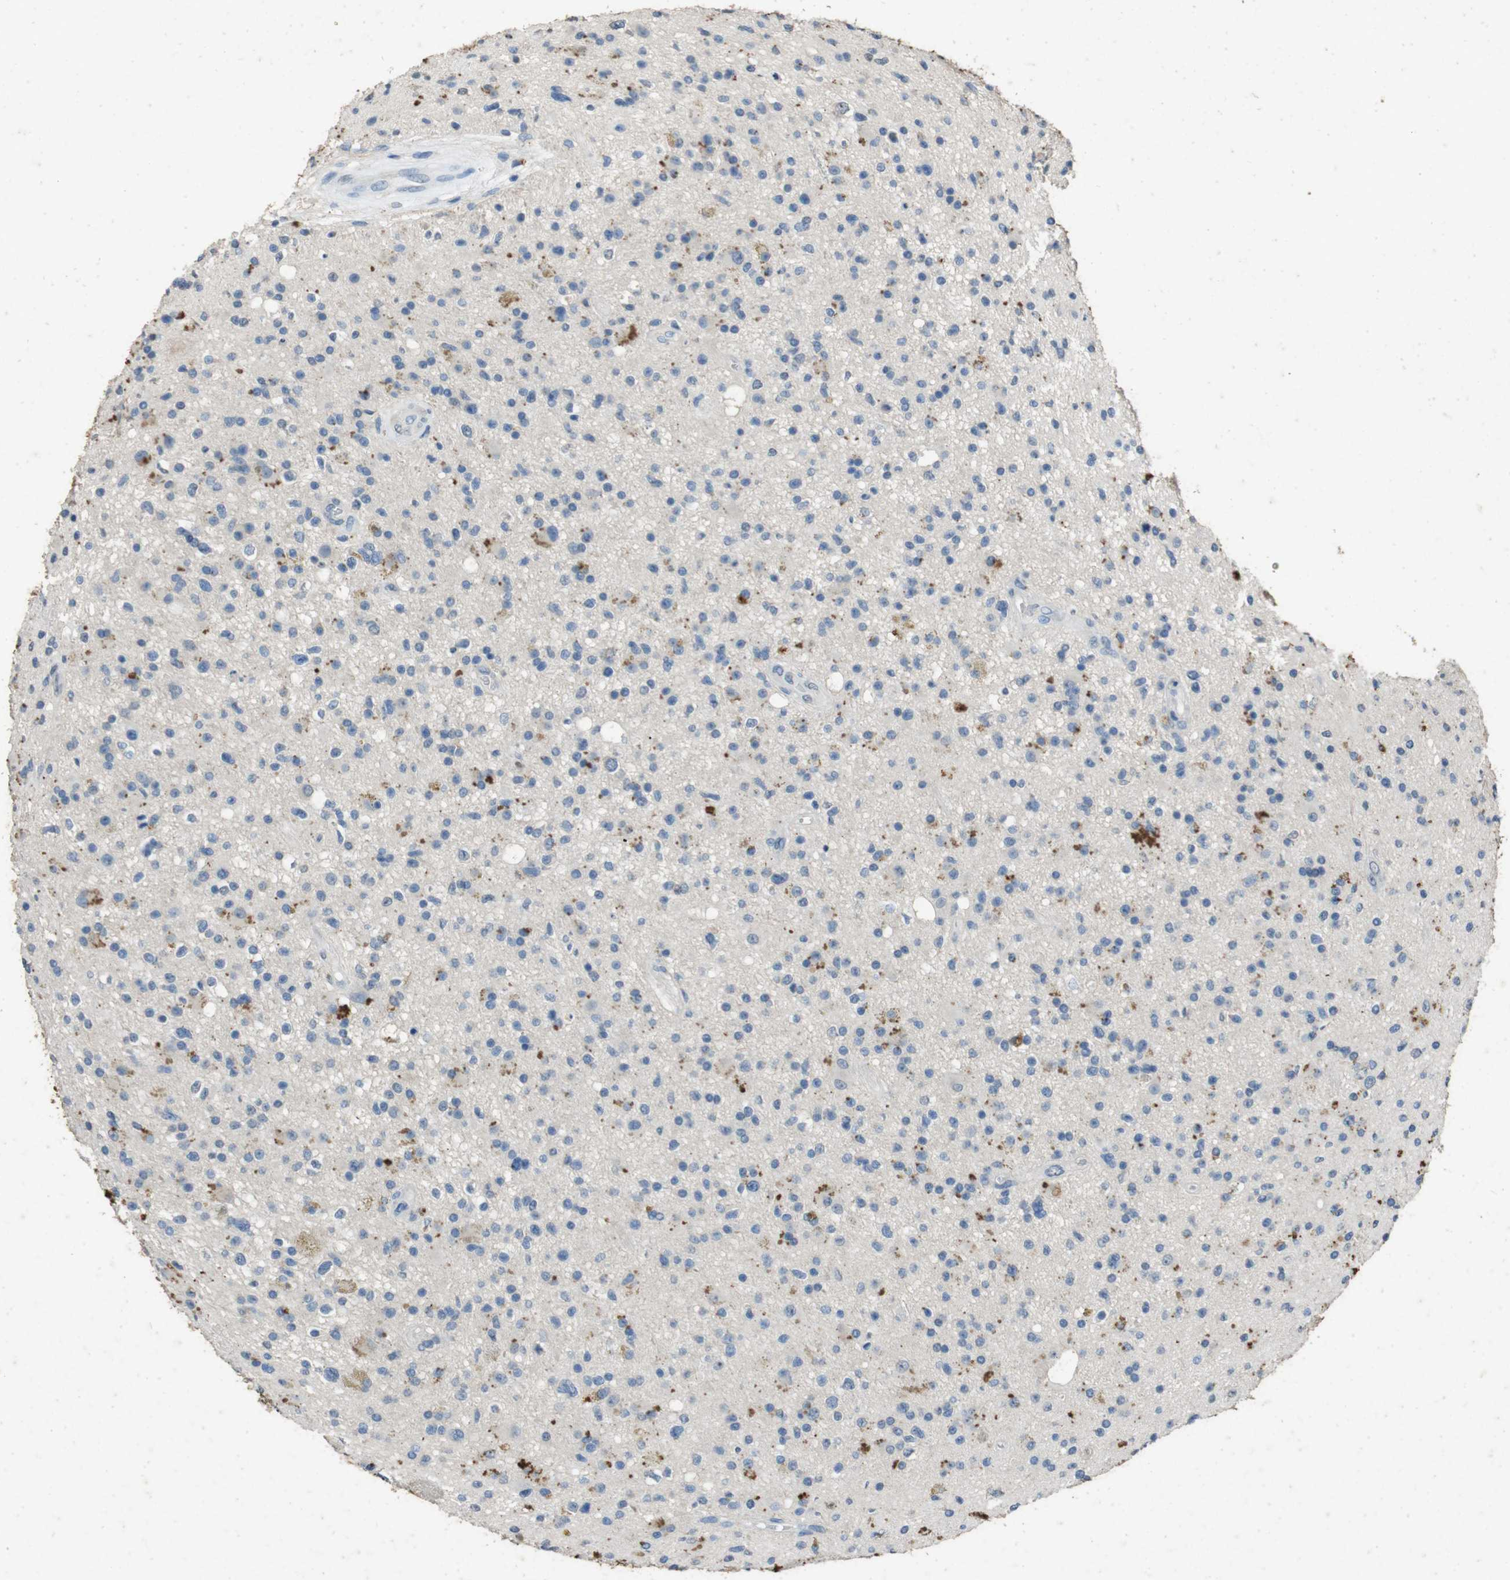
{"staining": {"intensity": "negative", "quantity": "none", "location": "none"}, "tissue": "glioma", "cell_type": "Tumor cells", "image_type": "cancer", "snomed": [{"axis": "morphology", "description": "Glioma, malignant, High grade"}, {"axis": "topography", "description": "Brain"}], "caption": "Photomicrograph shows no significant protein expression in tumor cells of malignant glioma (high-grade). The staining was performed using DAB (3,3'-diaminobenzidine) to visualize the protein expression in brown, while the nuclei were stained in blue with hematoxylin (Magnification: 20x).", "gene": "STBD1", "patient": {"sex": "male", "age": 33}}